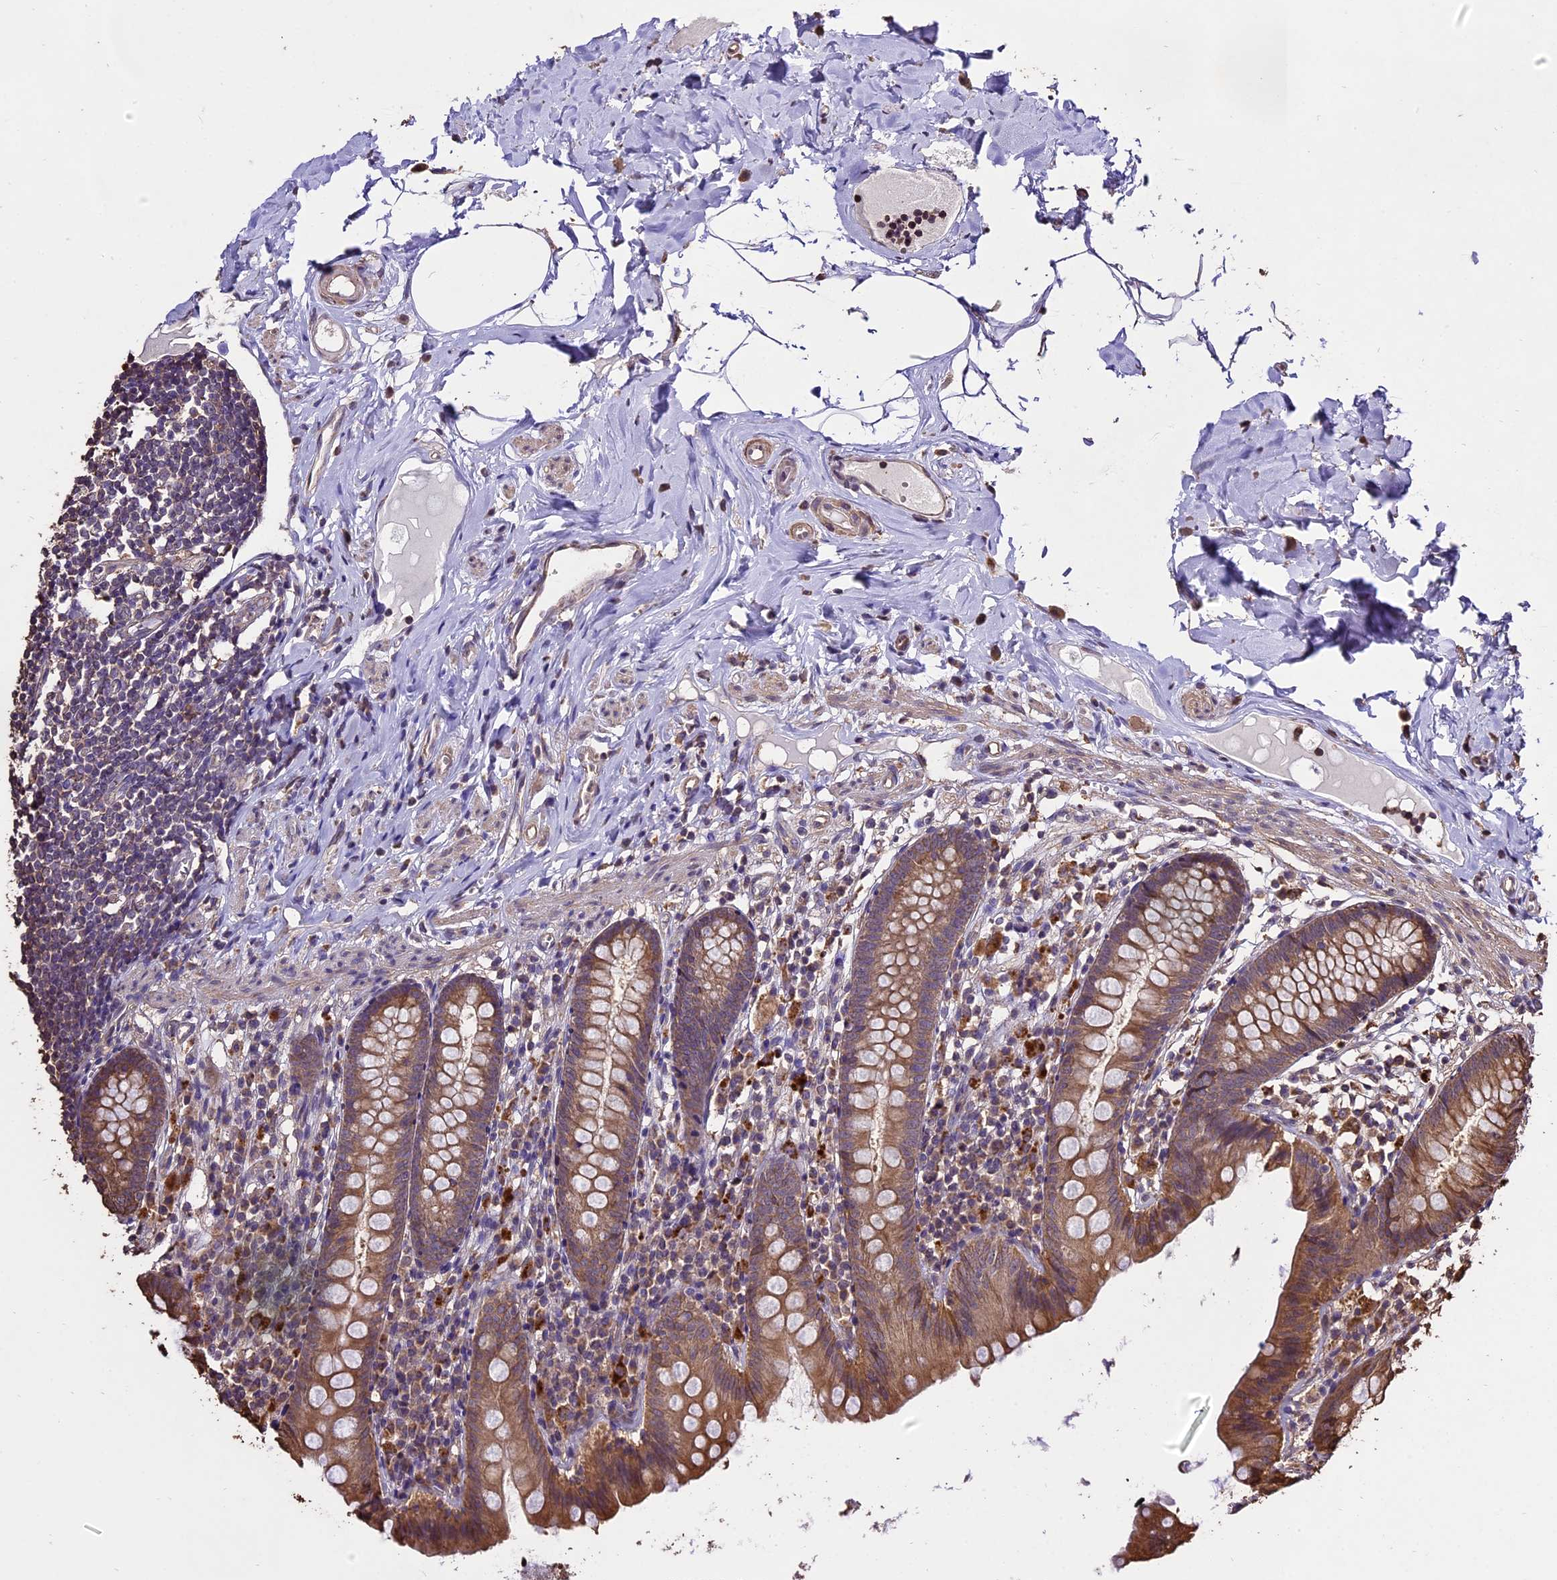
{"staining": {"intensity": "moderate", "quantity": ">75%", "location": "cytoplasmic/membranous"}, "tissue": "appendix", "cell_type": "Glandular cells", "image_type": "normal", "snomed": [{"axis": "morphology", "description": "Normal tissue, NOS"}, {"axis": "topography", "description": "Appendix"}], "caption": "DAB immunohistochemical staining of normal human appendix exhibits moderate cytoplasmic/membranous protein staining in about >75% of glandular cells.", "gene": "PGPEP1L", "patient": {"sex": "male", "age": 52}}